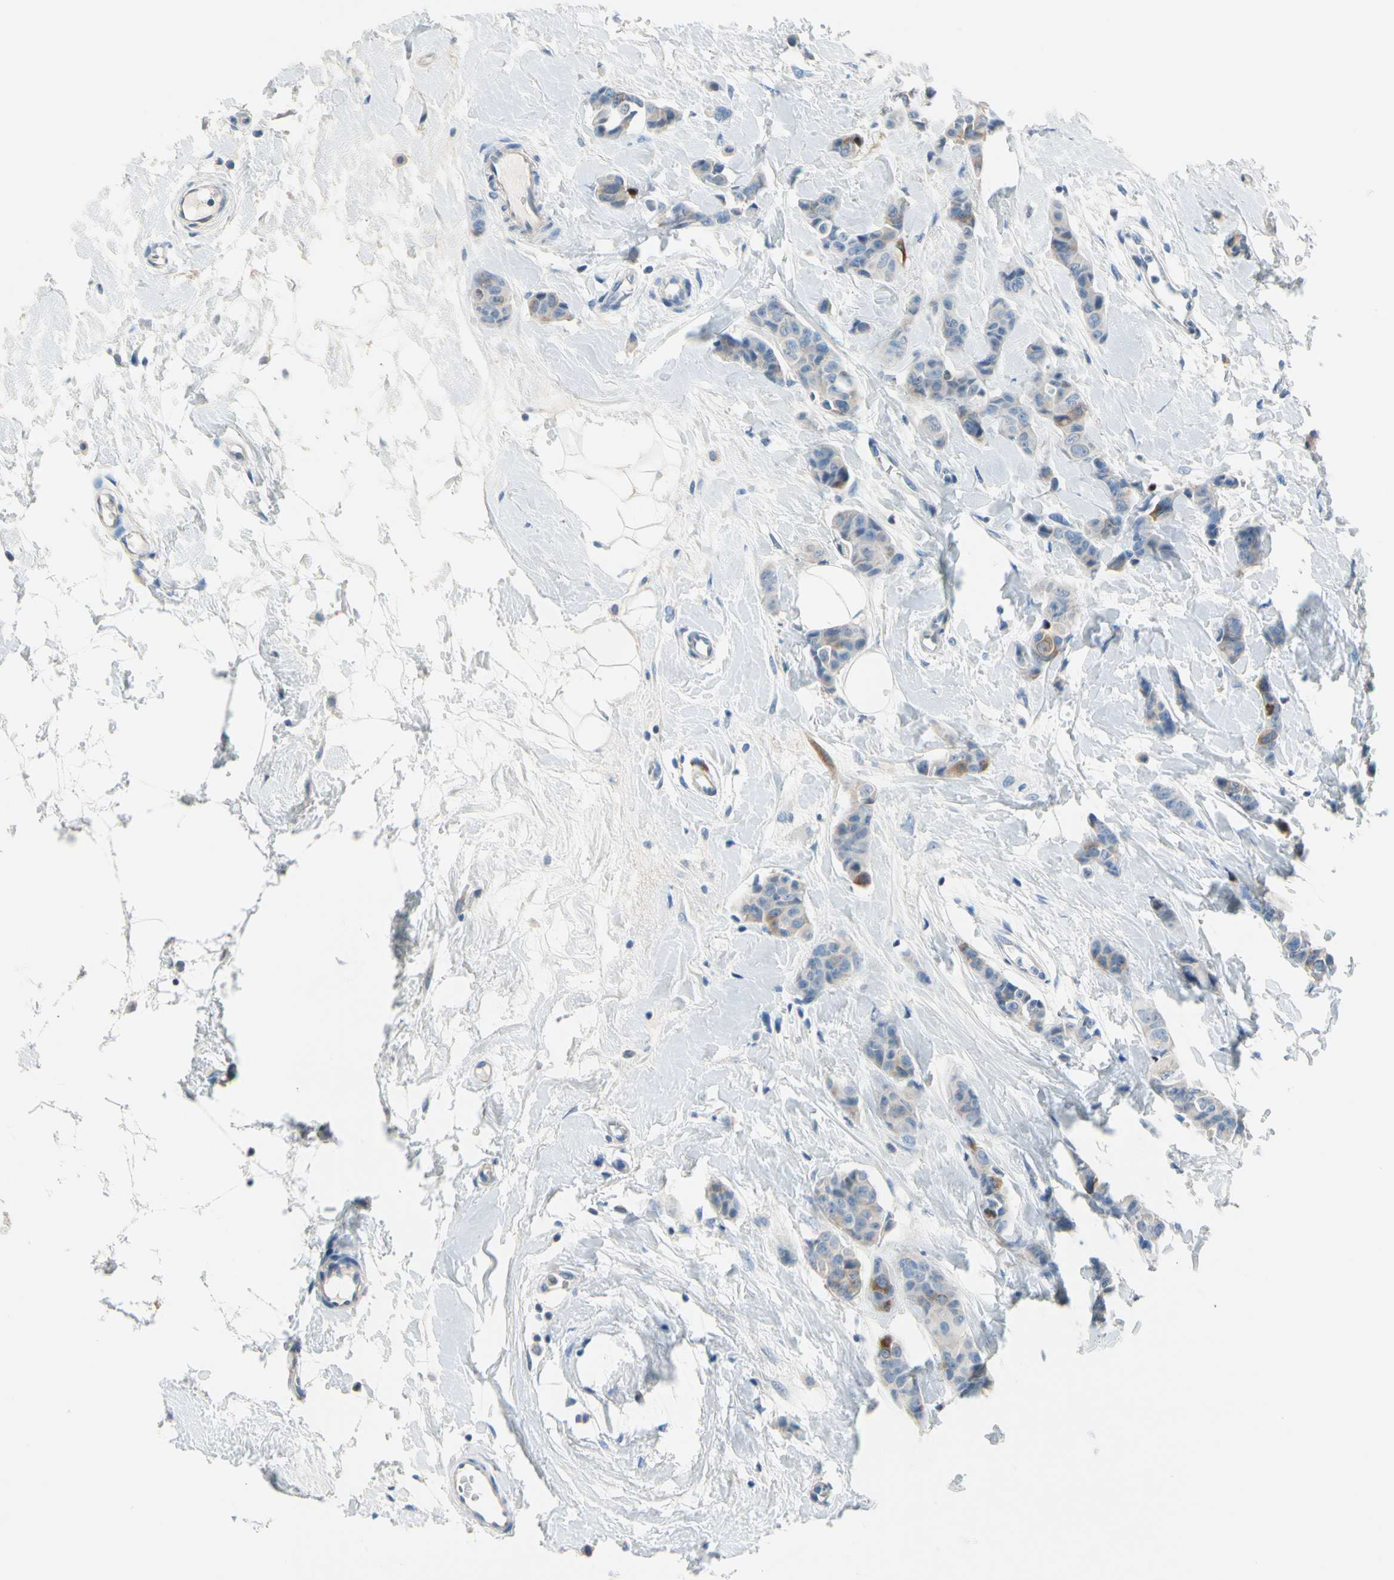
{"staining": {"intensity": "moderate", "quantity": "<25%", "location": "cytoplasmic/membranous"}, "tissue": "breast cancer", "cell_type": "Tumor cells", "image_type": "cancer", "snomed": [{"axis": "morphology", "description": "Normal tissue, NOS"}, {"axis": "morphology", "description": "Duct carcinoma"}, {"axis": "topography", "description": "Breast"}], "caption": "Breast intraductal carcinoma was stained to show a protein in brown. There is low levels of moderate cytoplasmic/membranous staining in about <25% of tumor cells.", "gene": "CKAP2", "patient": {"sex": "female", "age": 40}}